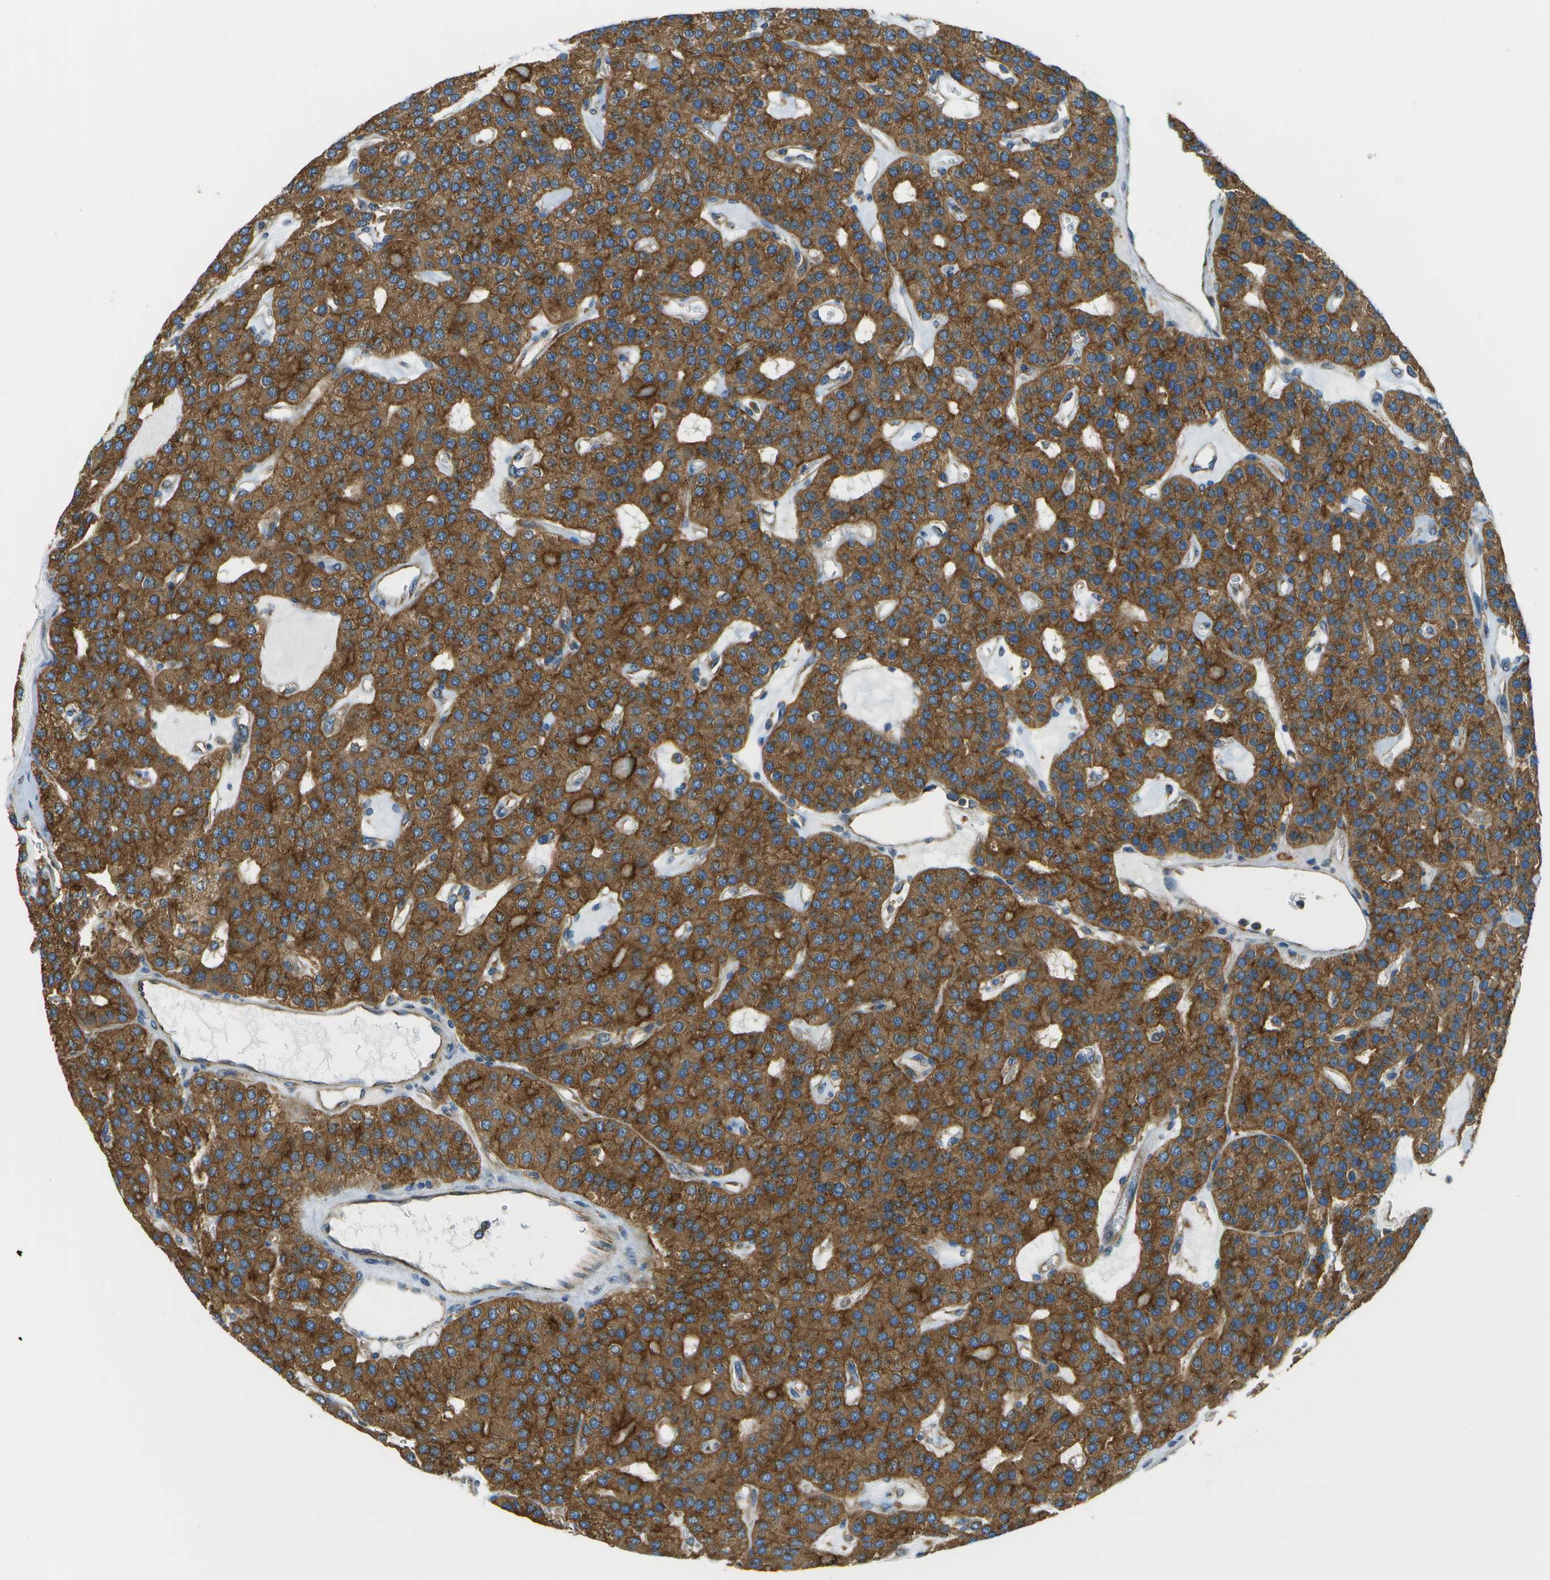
{"staining": {"intensity": "strong", "quantity": ">75%", "location": "cytoplasmic/membranous"}, "tissue": "parathyroid gland", "cell_type": "Glandular cells", "image_type": "normal", "snomed": [{"axis": "morphology", "description": "Normal tissue, NOS"}, {"axis": "morphology", "description": "Adenoma, NOS"}, {"axis": "topography", "description": "Parathyroid gland"}], "caption": "Immunohistochemical staining of unremarkable human parathyroid gland displays strong cytoplasmic/membranous protein staining in about >75% of glandular cells. (brown staining indicates protein expression, while blue staining denotes nuclei).", "gene": "CLTC", "patient": {"sex": "female", "age": 86}}